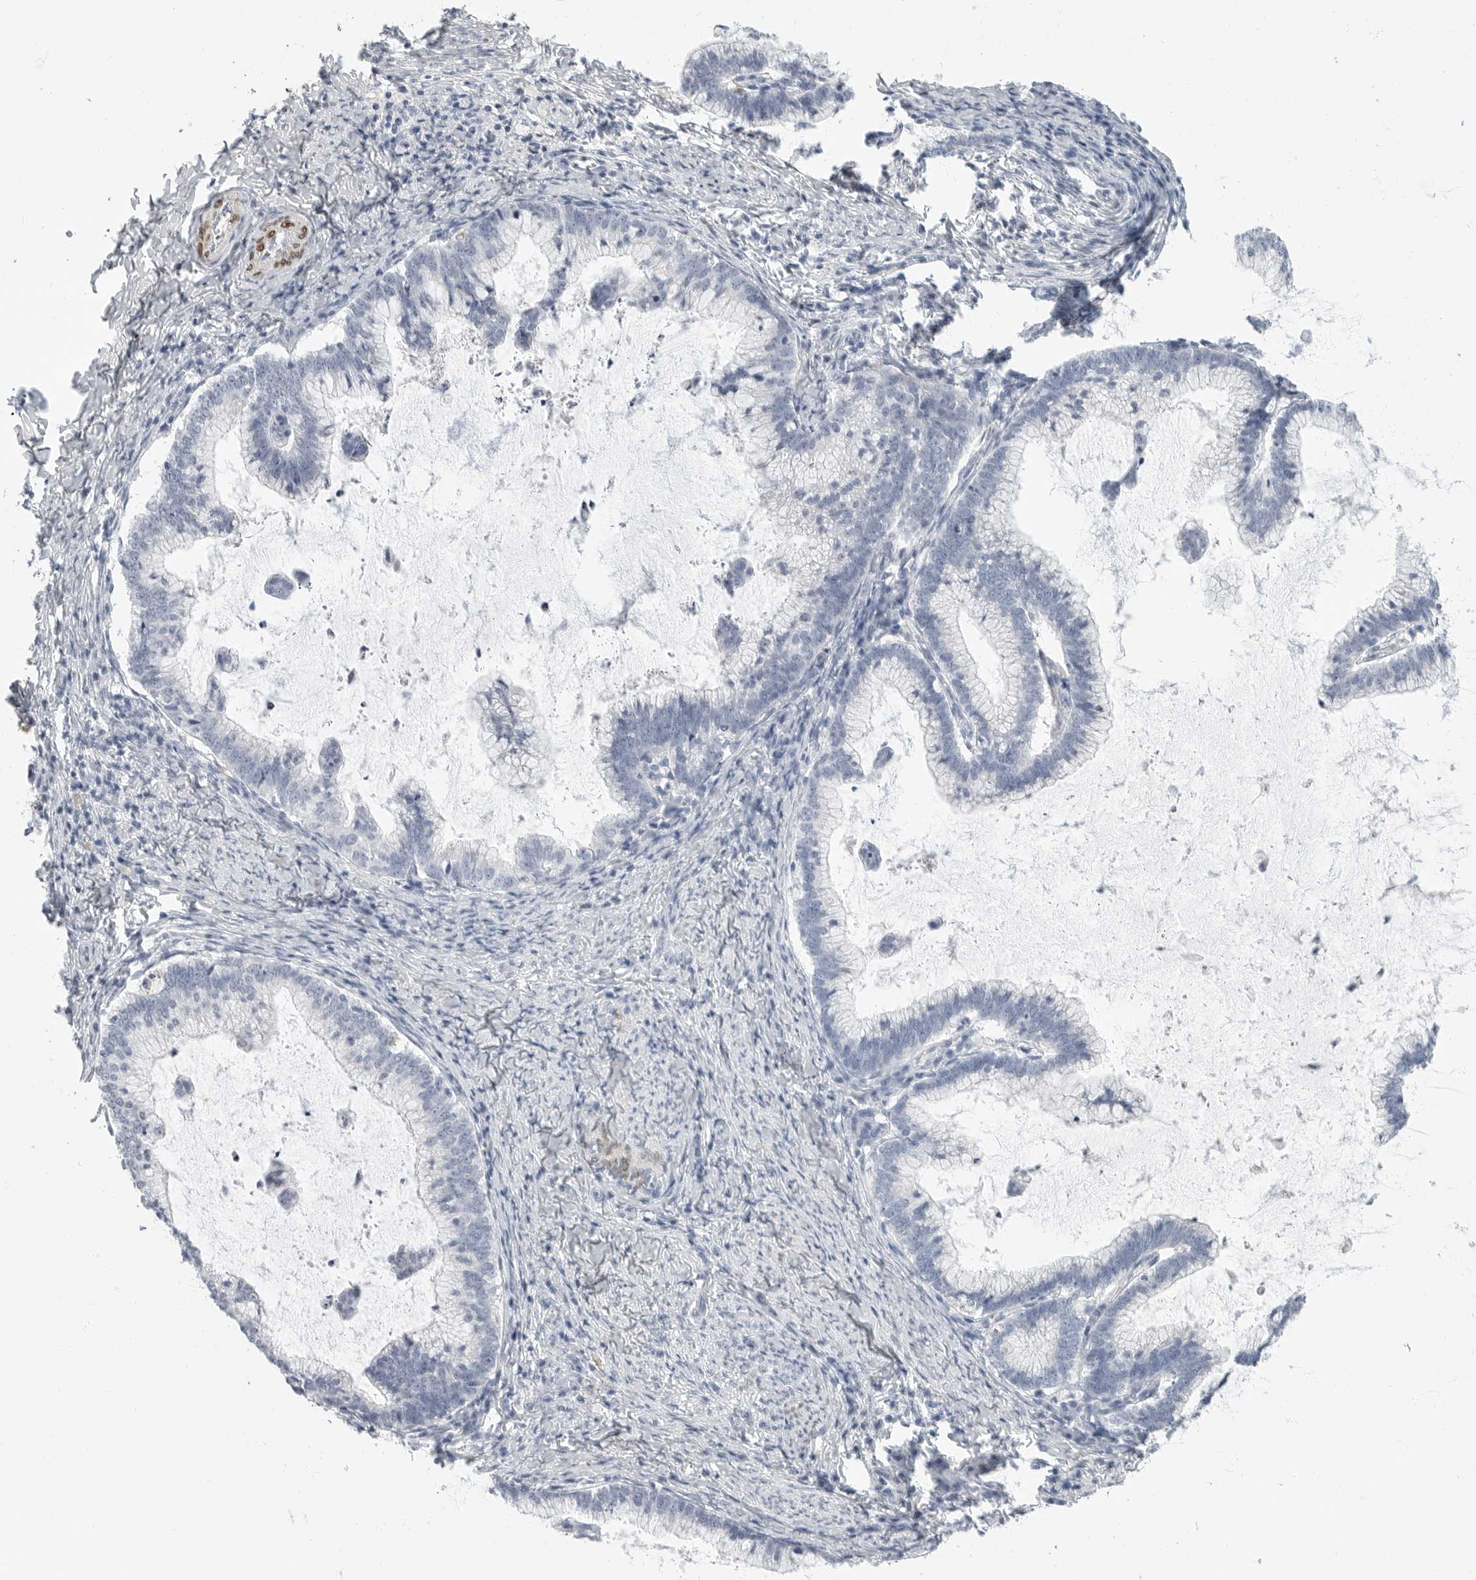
{"staining": {"intensity": "negative", "quantity": "none", "location": "none"}, "tissue": "cervical cancer", "cell_type": "Tumor cells", "image_type": "cancer", "snomed": [{"axis": "morphology", "description": "Adenocarcinoma, NOS"}, {"axis": "topography", "description": "Cervix"}], "caption": "Immunohistochemical staining of human cervical cancer exhibits no significant expression in tumor cells. (Immunohistochemistry (ihc), brightfield microscopy, high magnification).", "gene": "PLN", "patient": {"sex": "female", "age": 36}}